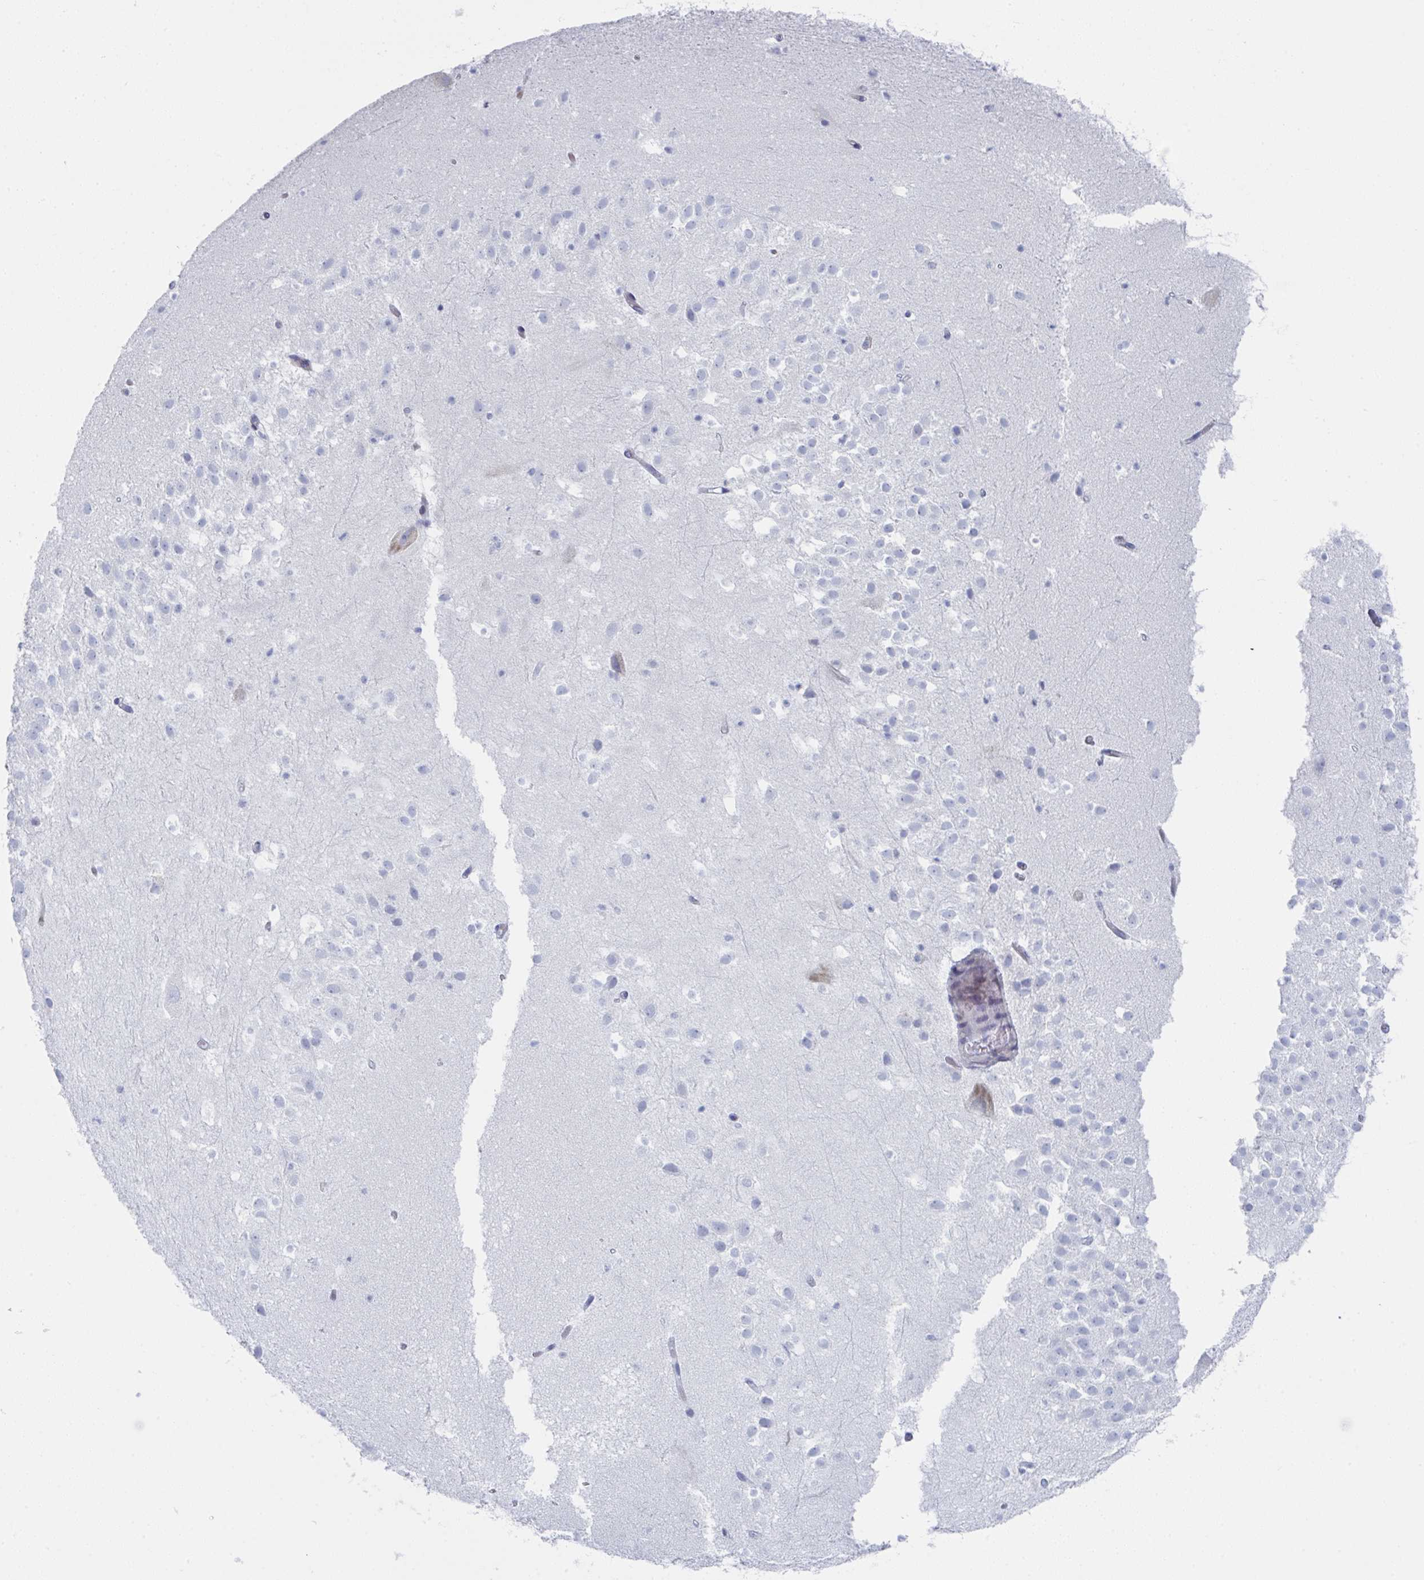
{"staining": {"intensity": "negative", "quantity": "none", "location": "none"}, "tissue": "hippocampus", "cell_type": "Glial cells", "image_type": "normal", "snomed": [{"axis": "morphology", "description": "Normal tissue, NOS"}, {"axis": "topography", "description": "Hippocampus"}], "caption": "High power microscopy histopathology image of an immunohistochemistry image of benign hippocampus, revealing no significant positivity in glial cells. (DAB (3,3'-diaminobenzidine) immunohistochemistry, high magnification).", "gene": "ZNF684", "patient": {"sex": "male", "age": 26}}